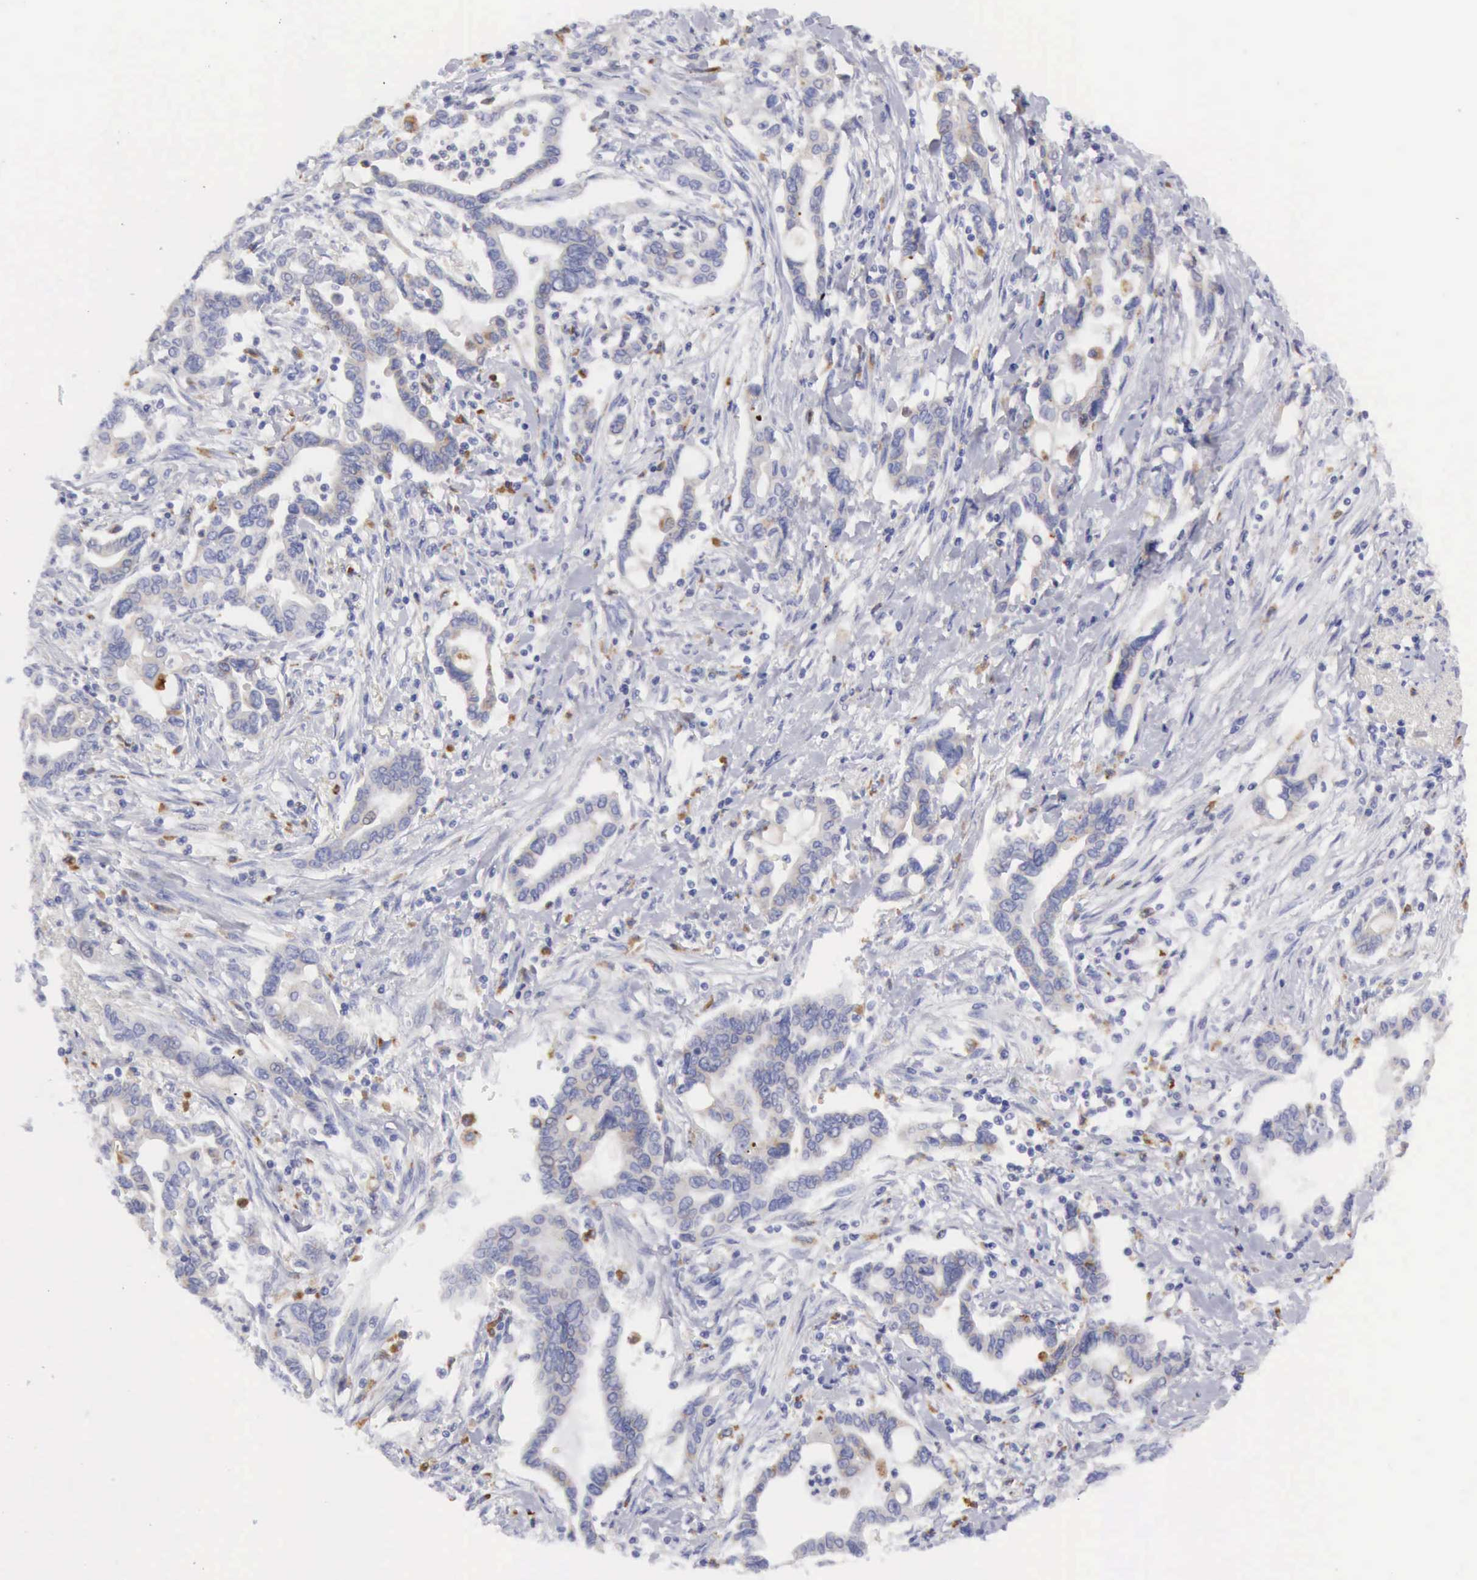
{"staining": {"intensity": "negative", "quantity": "none", "location": "none"}, "tissue": "pancreatic cancer", "cell_type": "Tumor cells", "image_type": "cancer", "snomed": [{"axis": "morphology", "description": "Adenocarcinoma, NOS"}, {"axis": "topography", "description": "Pancreas"}], "caption": "Tumor cells are negative for brown protein staining in adenocarcinoma (pancreatic). (Brightfield microscopy of DAB immunohistochemistry (IHC) at high magnification).", "gene": "CTSS", "patient": {"sex": "female", "age": 57}}